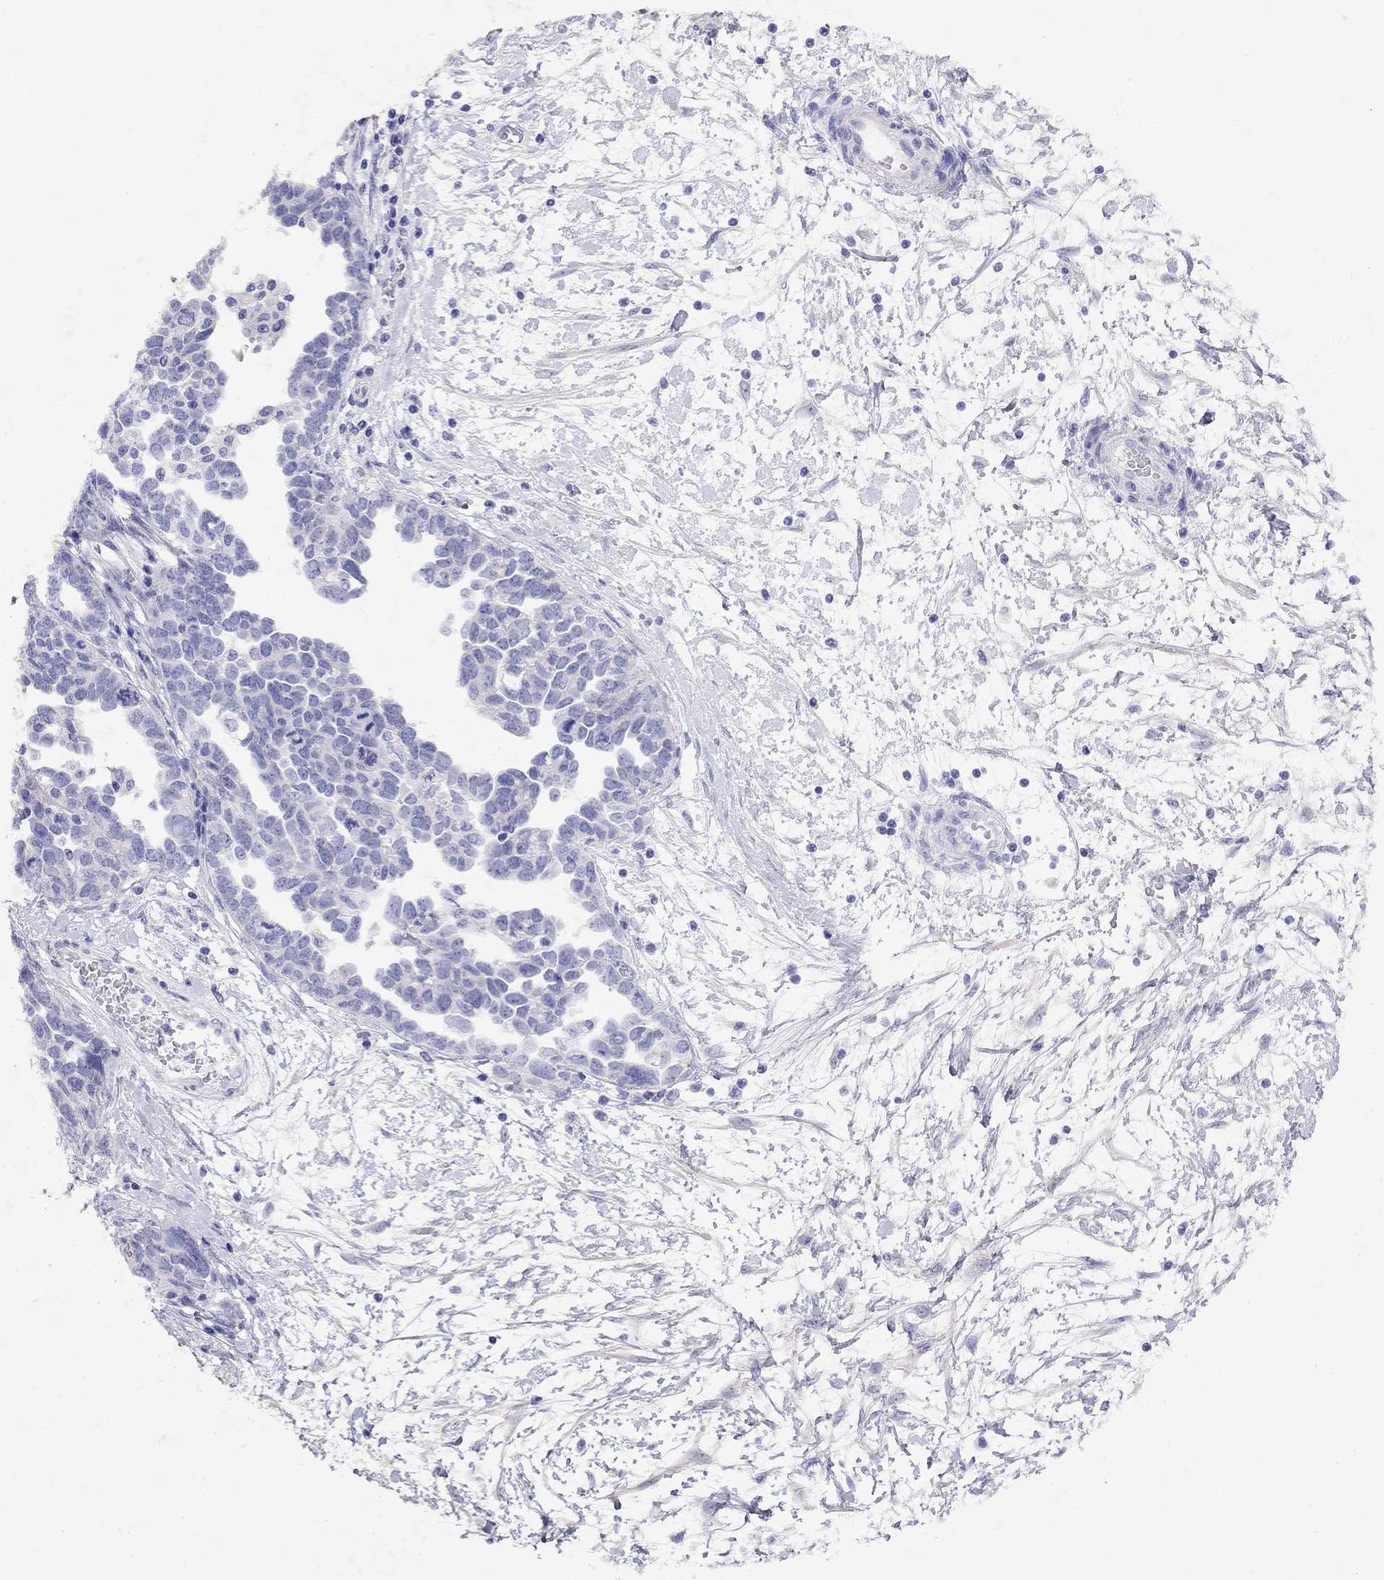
{"staining": {"intensity": "negative", "quantity": "none", "location": "none"}, "tissue": "ovarian cancer", "cell_type": "Tumor cells", "image_type": "cancer", "snomed": [{"axis": "morphology", "description": "Cystadenocarcinoma, serous, NOS"}, {"axis": "topography", "description": "Ovary"}], "caption": "IHC micrograph of human ovarian cancer stained for a protein (brown), which reveals no staining in tumor cells. (Immunohistochemistry, brightfield microscopy, high magnification).", "gene": "GNAT3", "patient": {"sex": "female", "age": 54}}